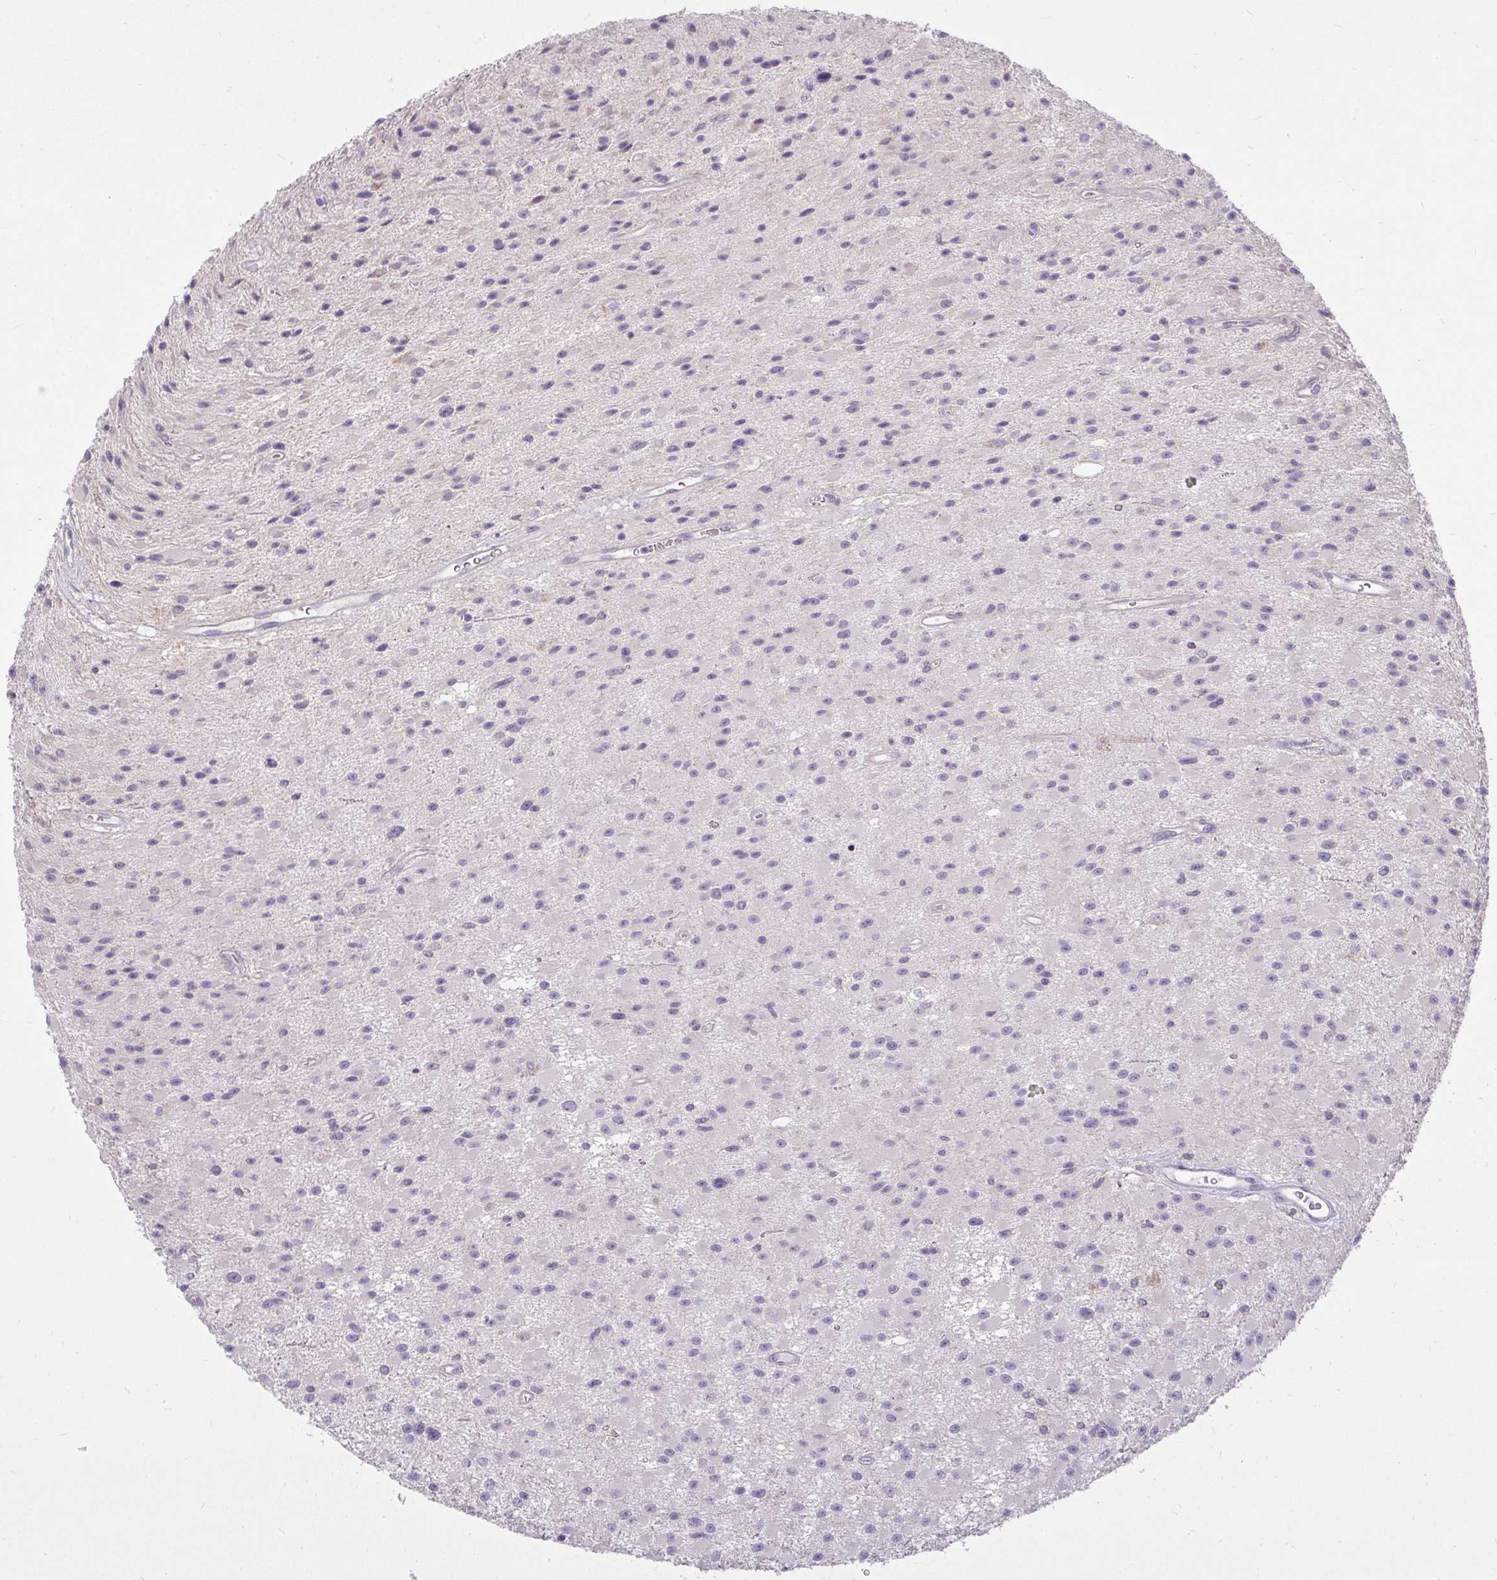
{"staining": {"intensity": "negative", "quantity": "none", "location": "none"}, "tissue": "glioma", "cell_type": "Tumor cells", "image_type": "cancer", "snomed": [{"axis": "morphology", "description": "Glioma, malignant, High grade"}, {"axis": "topography", "description": "Brain"}], "caption": "Immunohistochemistry (IHC) of glioma exhibits no staining in tumor cells. The staining was performed using DAB (3,3'-diaminobenzidine) to visualize the protein expression in brown, while the nuclei were stained in blue with hematoxylin (Magnification: 20x).", "gene": "STRIP1", "patient": {"sex": "male", "age": 29}}